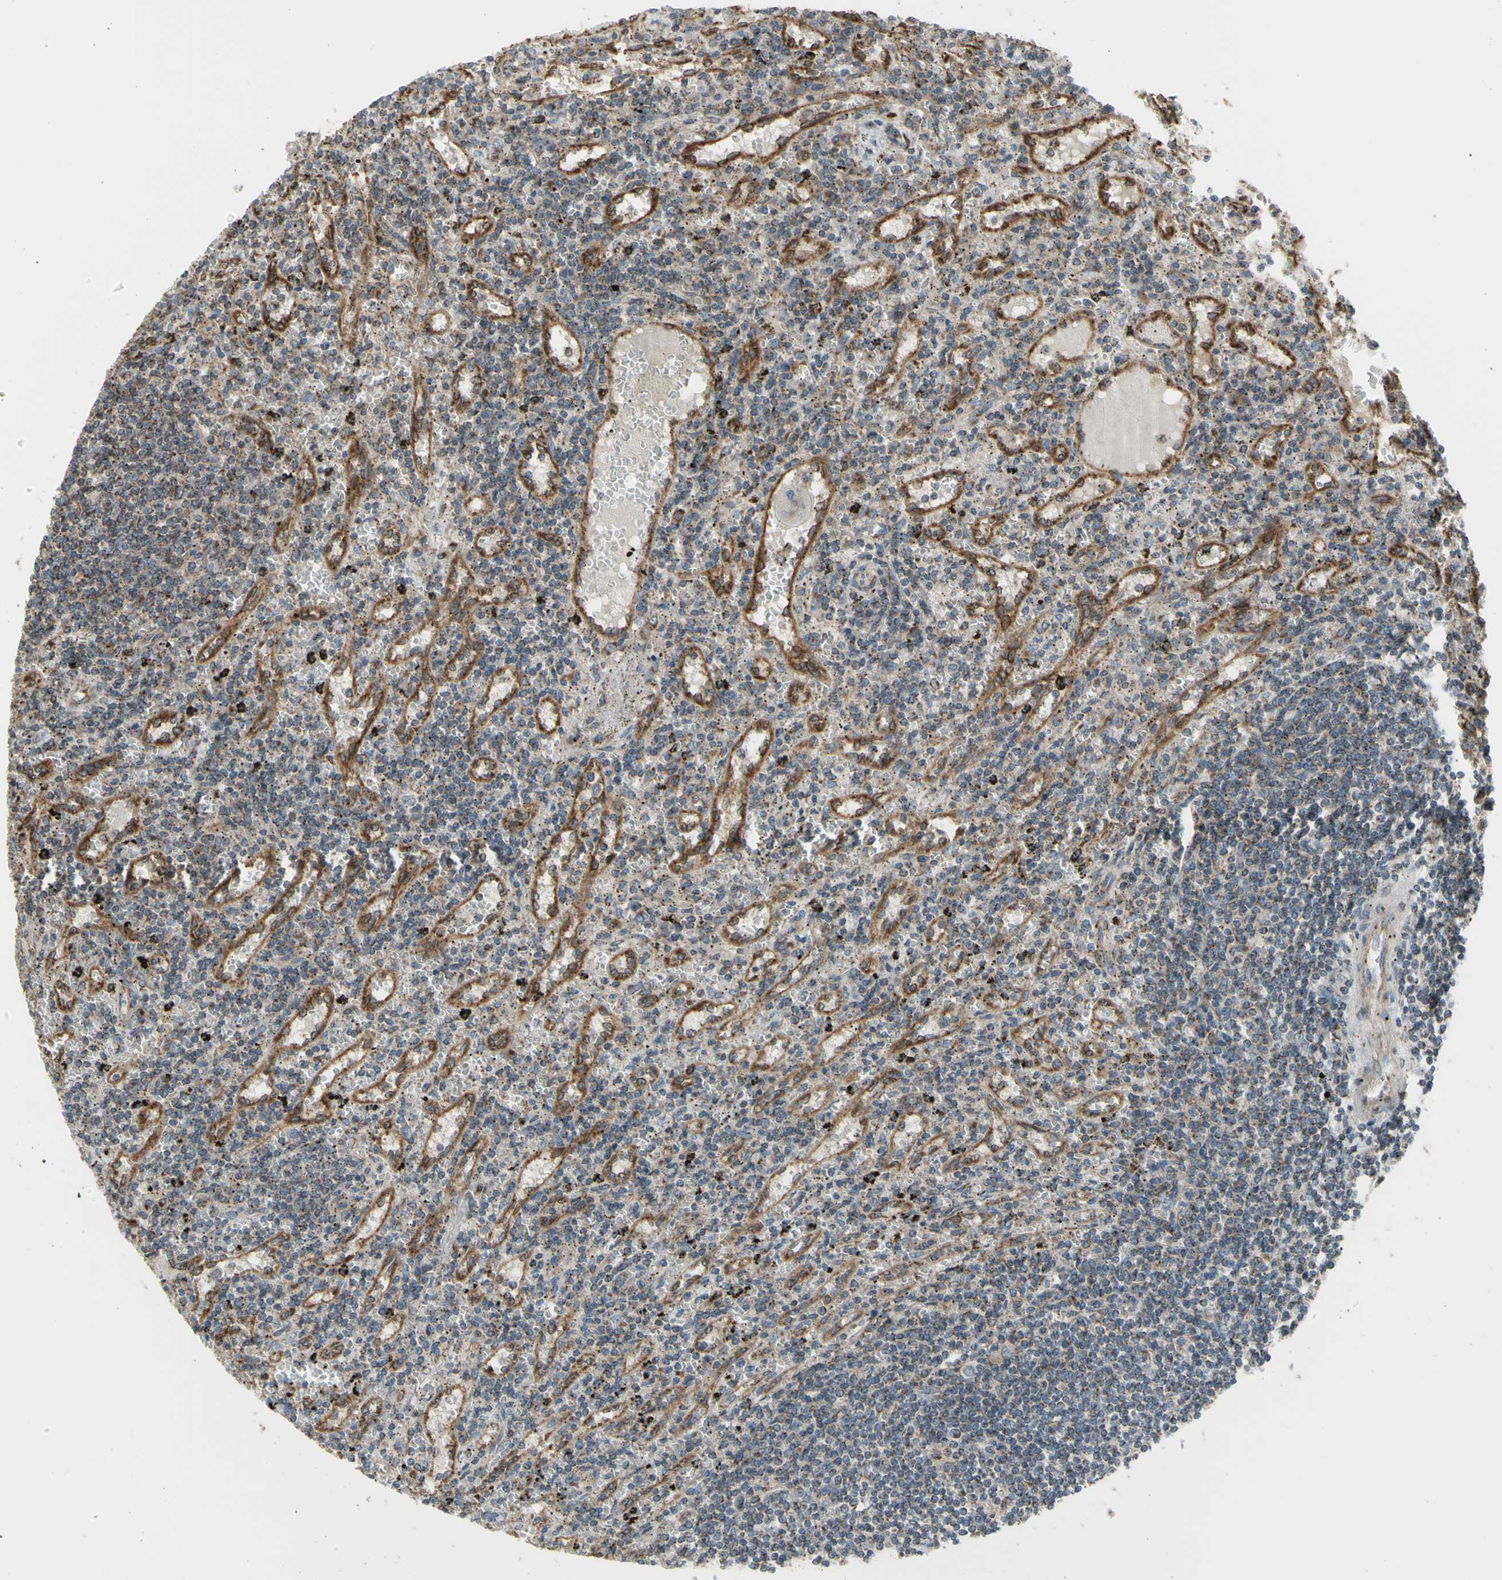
{"staining": {"intensity": "moderate", "quantity": "25%-75%", "location": "cytoplasmic/membranous"}, "tissue": "lymphoma", "cell_type": "Tumor cells", "image_type": "cancer", "snomed": [{"axis": "morphology", "description": "Malignant lymphoma, non-Hodgkin's type, Low grade"}, {"axis": "topography", "description": "Spleen"}], "caption": "About 25%-75% of tumor cells in human malignant lymphoma, non-Hodgkin's type (low-grade) show moderate cytoplasmic/membranous protein expression as visualized by brown immunohistochemical staining.", "gene": "SLC39A9", "patient": {"sex": "male", "age": 76}}